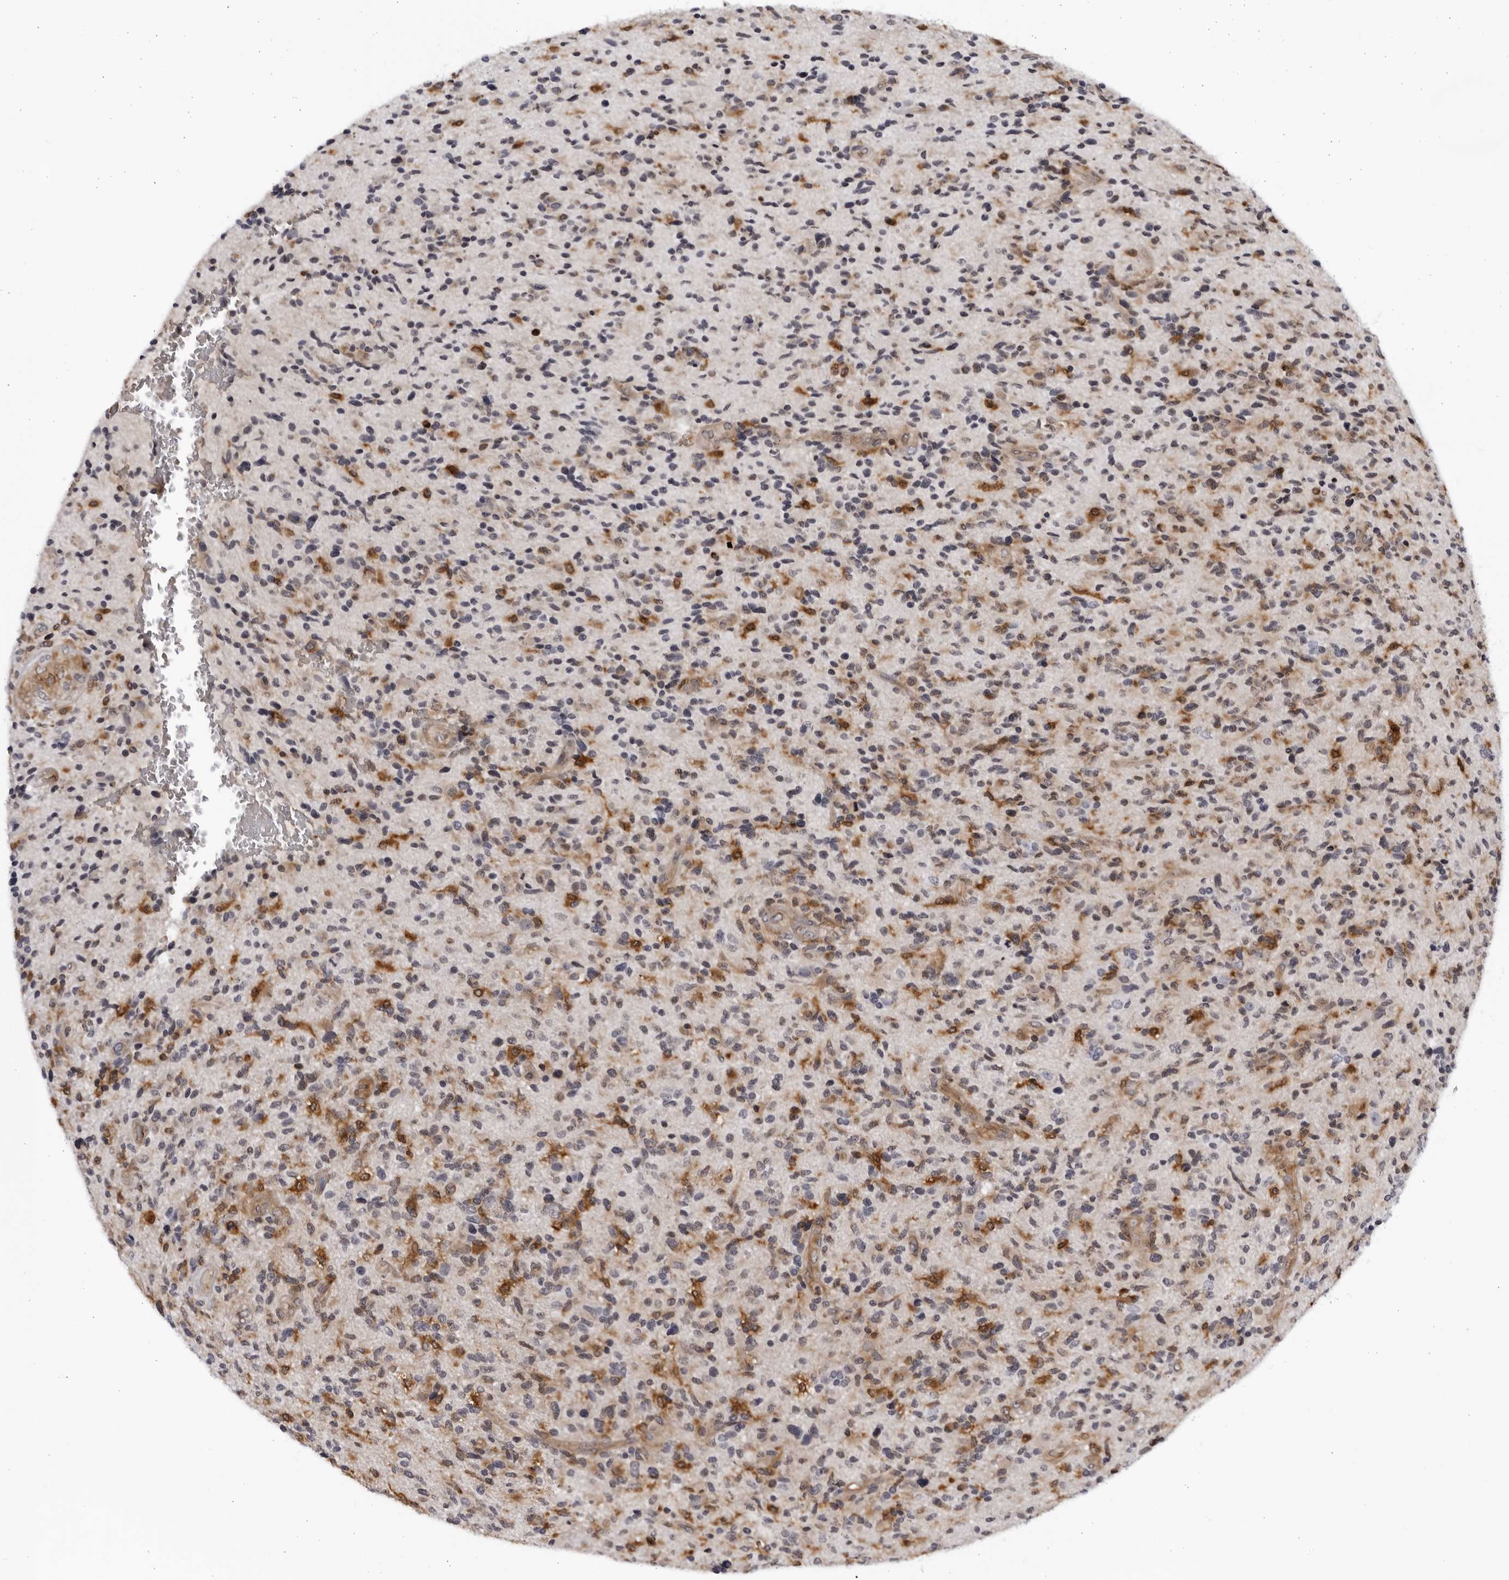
{"staining": {"intensity": "negative", "quantity": "none", "location": "none"}, "tissue": "glioma", "cell_type": "Tumor cells", "image_type": "cancer", "snomed": [{"axis": "morphology", "description": "Glioma, malignant, High grade"}, {"axis": "topography", "description": "Brain"}], "caption": "A high-resolution micrograph shows immunohistochemistry staining of malignant high-grade glioma, which shows no significant positivity in tumor cells.", "gene": "BMP2K", "patient": {"sex": "male", "age": 72}}